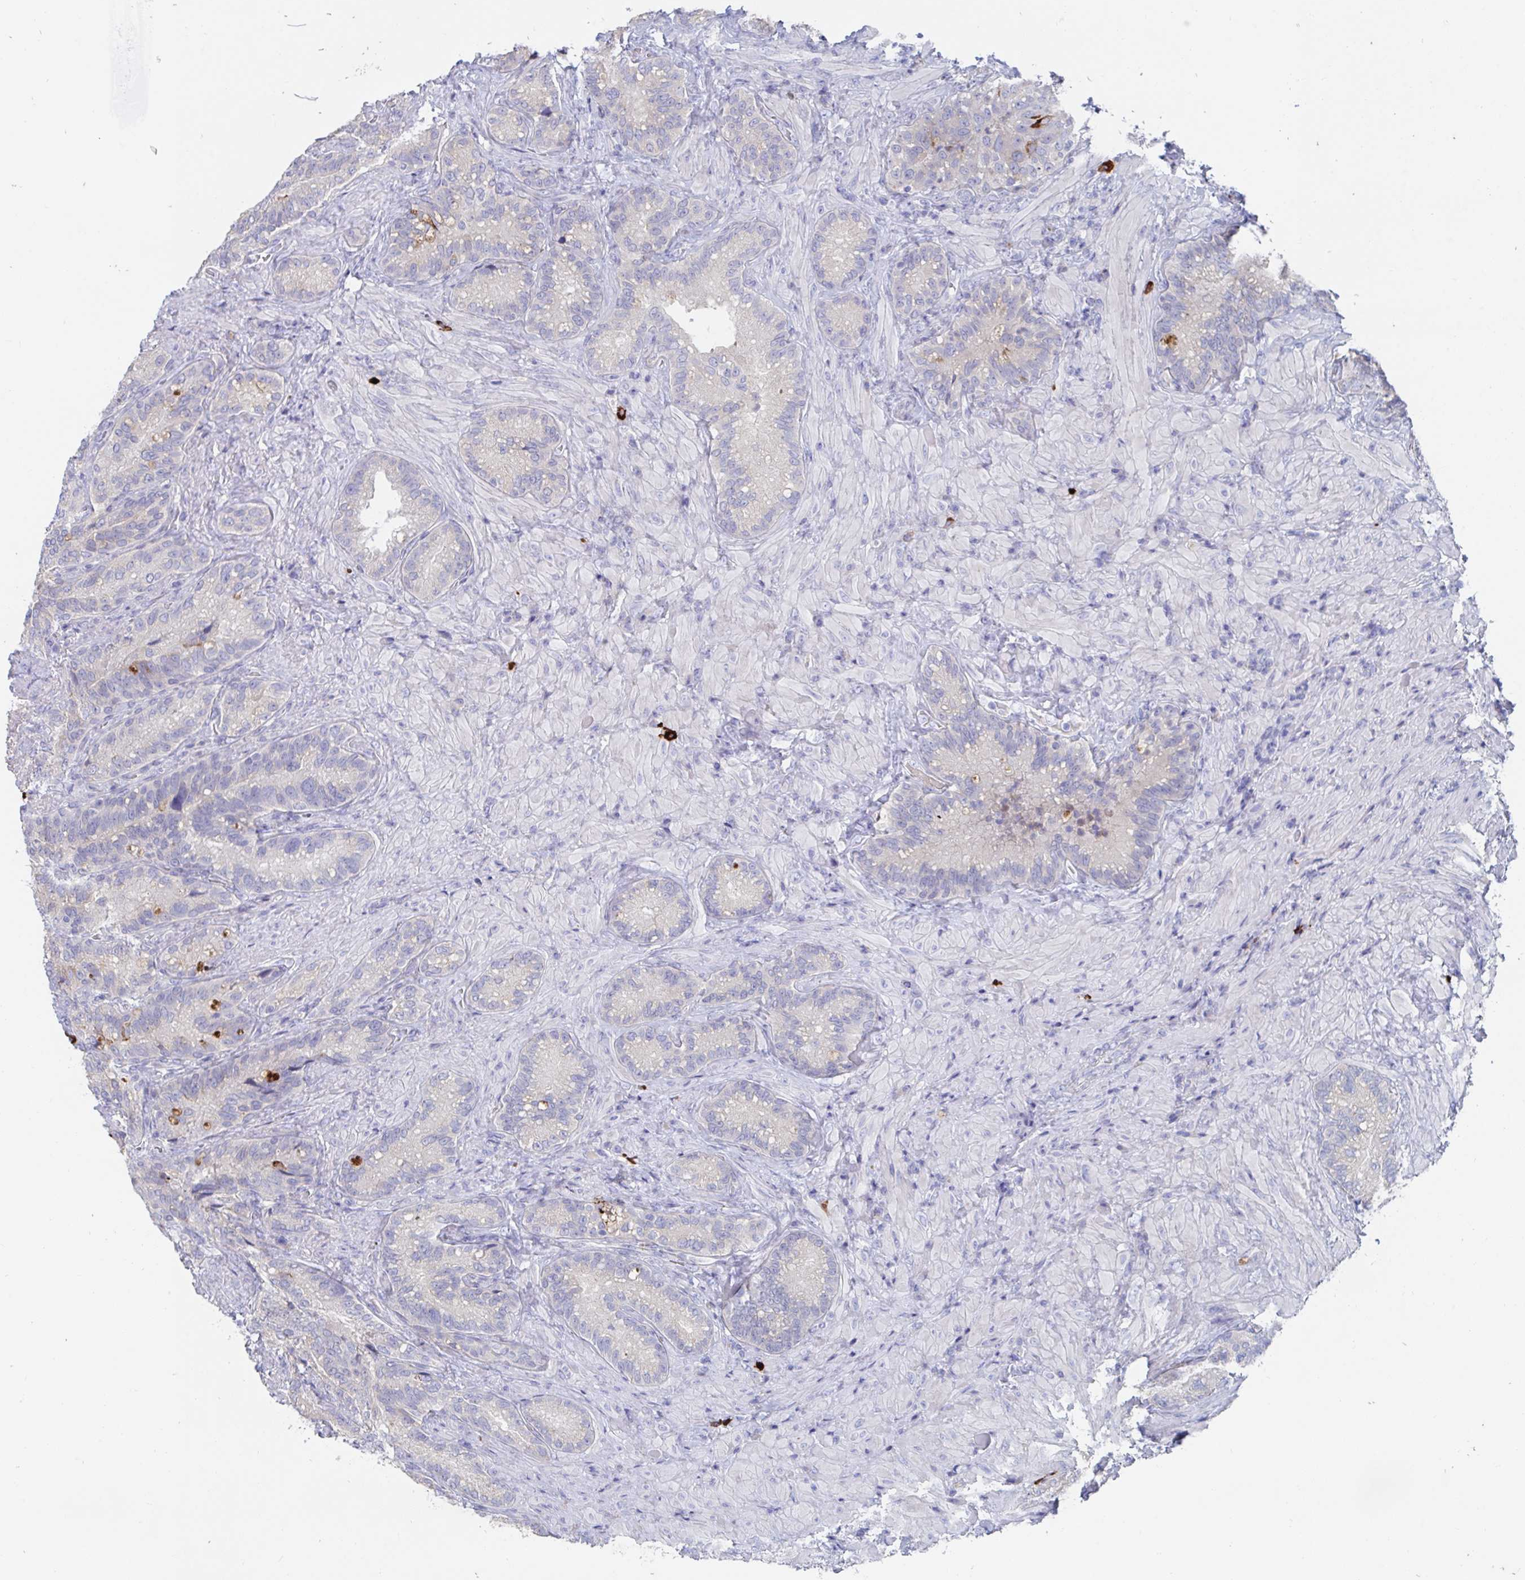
{"staining": {"intensity": "negative", "quantity": "none", "location": "none"}, "tissue": "seminal vesicle", "cell_type": "Glandular cells", "image_type": "normal", "snomed": [{"axis": "morphology", "description": "Normal tissue, NOS"}, {"axis": "topography", "description": "Seminal veicle"}], "caption": "Immunohistochemistry (IHC) image of benign seminal vesicle: human seminal vesicle stained with DAB (3,3'-diaminobenzidine) displays no significant protein positivity in glandular cells.", "gene": "KCNK5", "patient": {"sex": "male", "age": 68}}